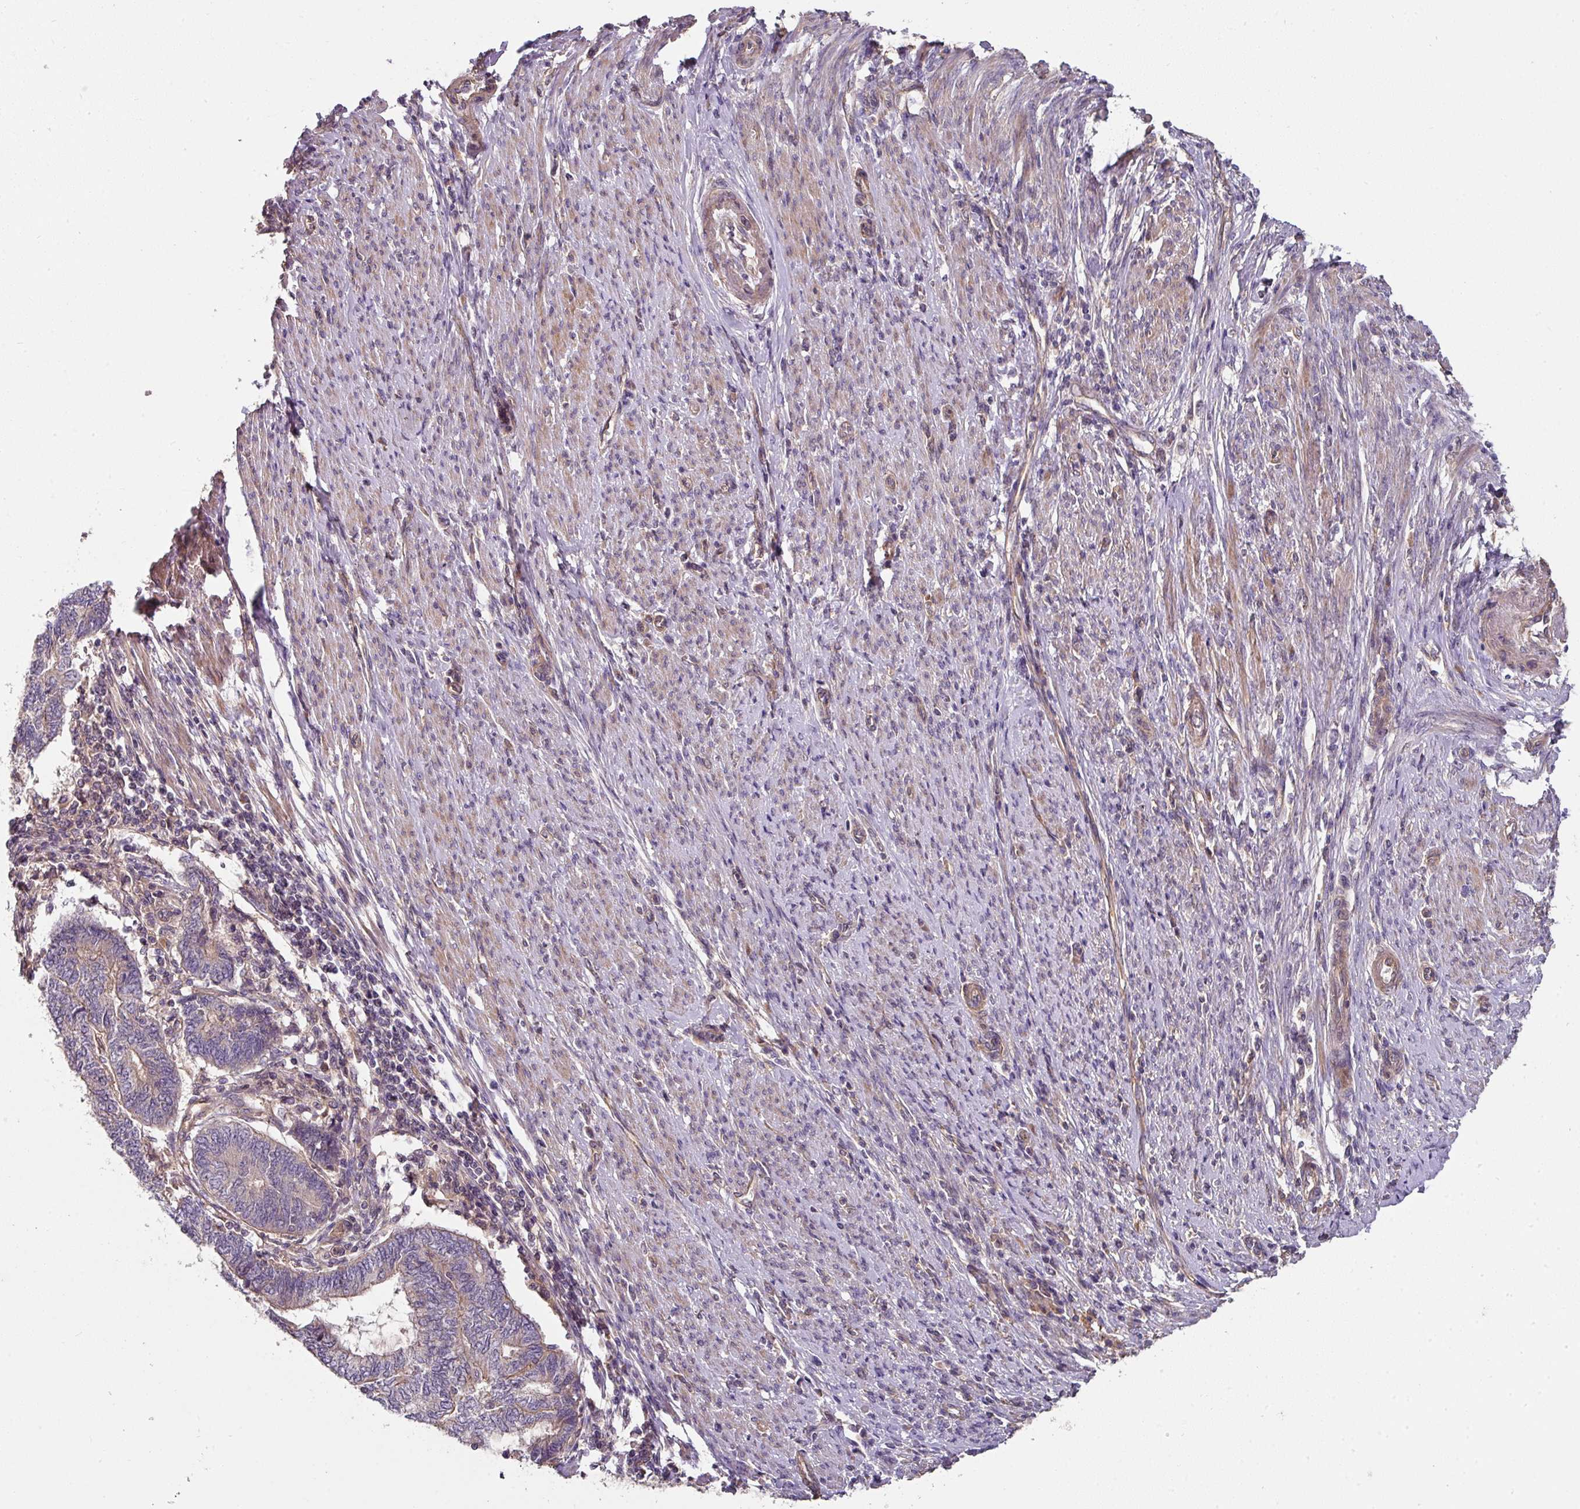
{"staining": {"intensity": "negative", "quantity": "none", "location": "none"}, "tissue": "endometrial cancer", "cell_type": "Tumor cells", "image_type": "cancer", "snomed": [{"axis": "morphology", "description": "Adenocarcinoma, NOS"}, {"axis": "topography", "description": "Uterus"}, {"axis": "topography", "description": "Endometrium"}], "caption": "IHC micrograph of endometrial cancer (adenocarcinoma) stained for a protein (brown), which reveals no expression in tumor cells. (DAB immunohistochemistry (IHC) visualized using brightfield microscopy, high magnification).", "gene": "C4orf48", "patient": {"sex": "female", "age": 70}}